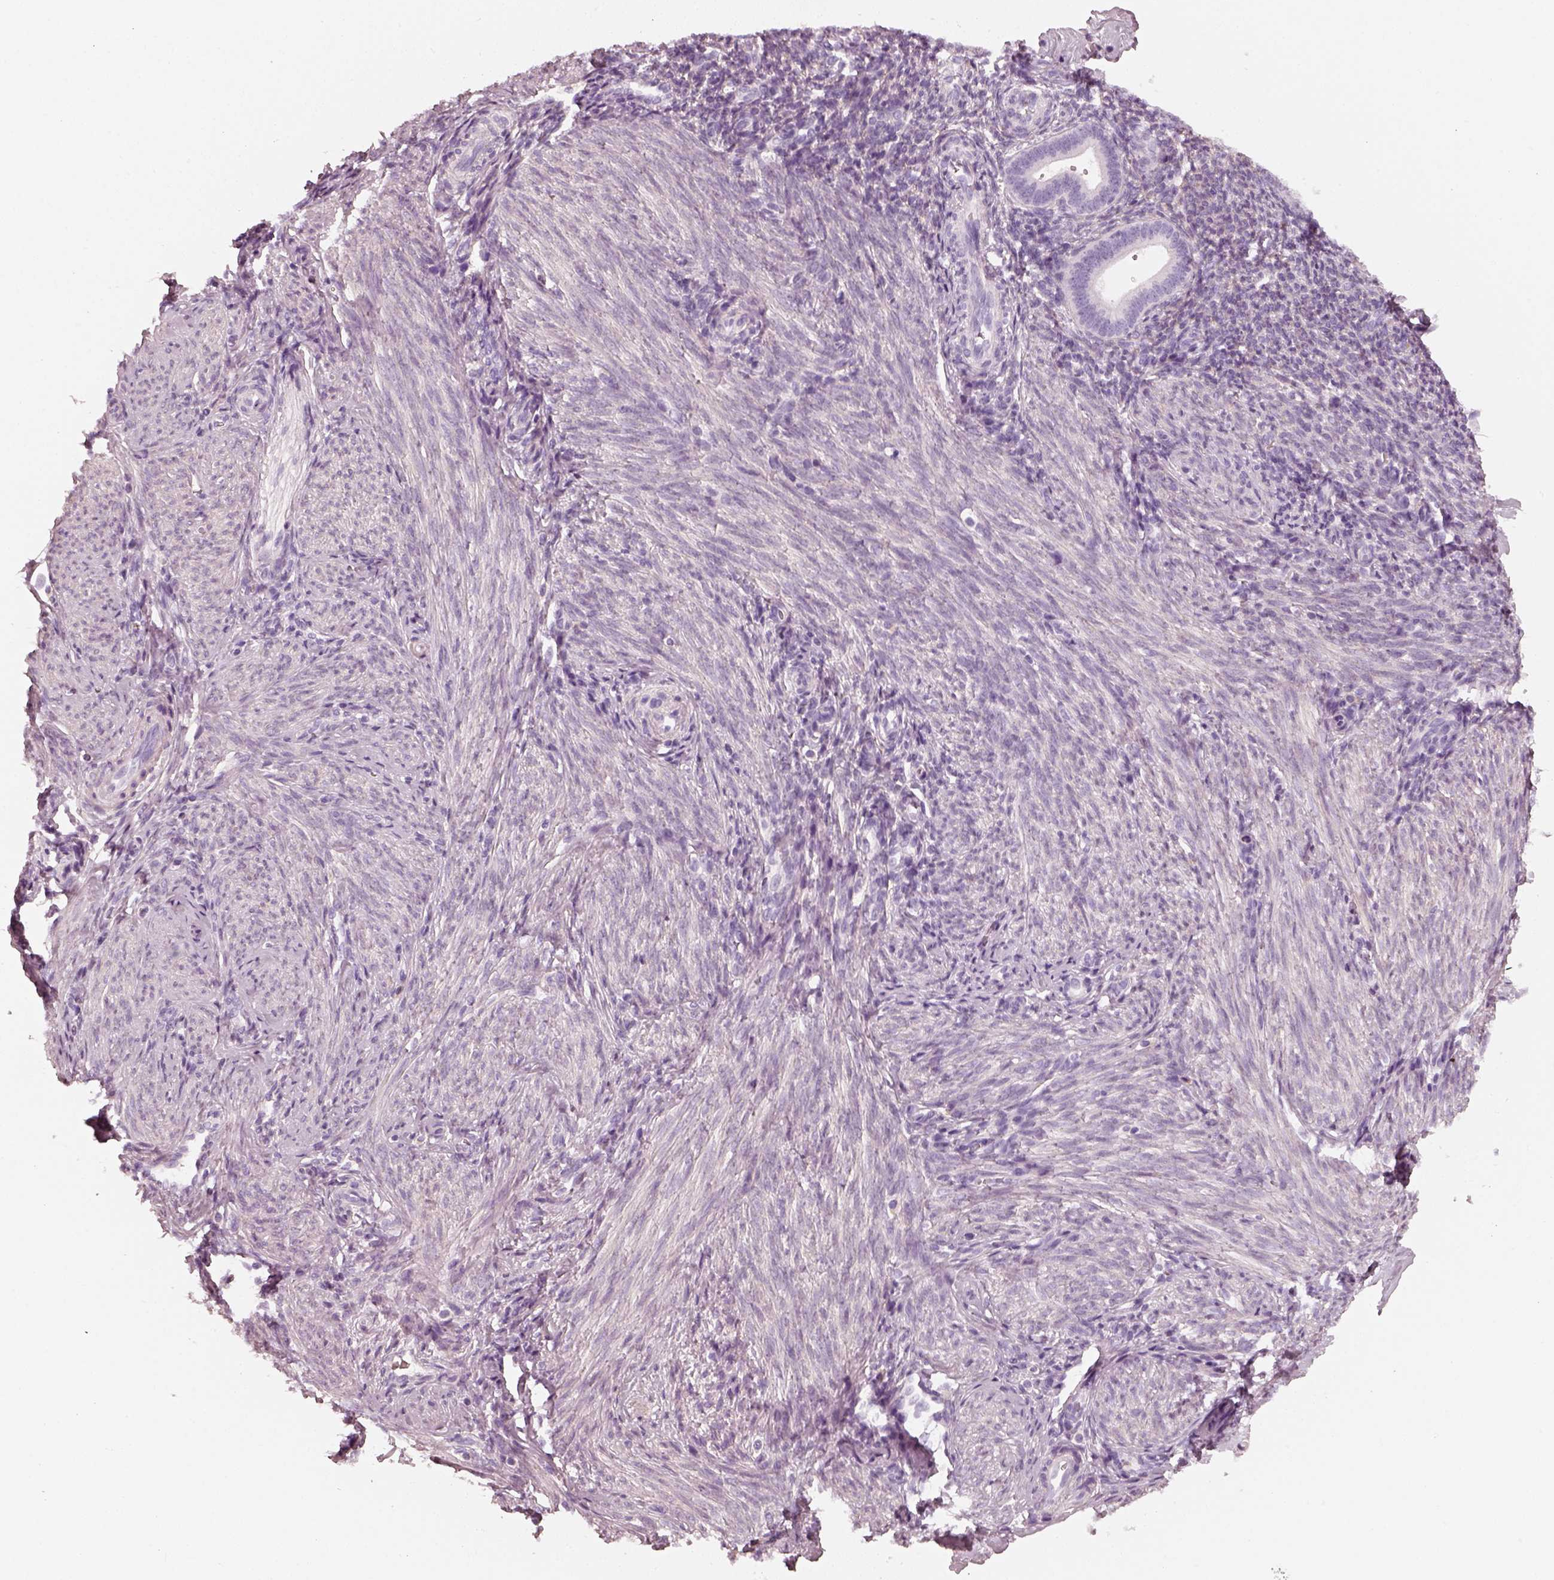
{"staining": {"intensity": "negative", "quantity": "none", "location": "none"}, "tissue": "endometrium", "cell_type": "Cells in endometrial stroma", "image_type": "normal", "snomed": [{"axis": "morphology", "description": "Normal tissue, NOS"}, {"axis": "topography", "description": "Endometrium"}], "caption": "Human endometrium stained for a protein using immunohistochemistry (IHC) reveals no staining in cells in endometrial stroma.", "gene": "RS1", "patient": {"sex": "female", "age": 40}}